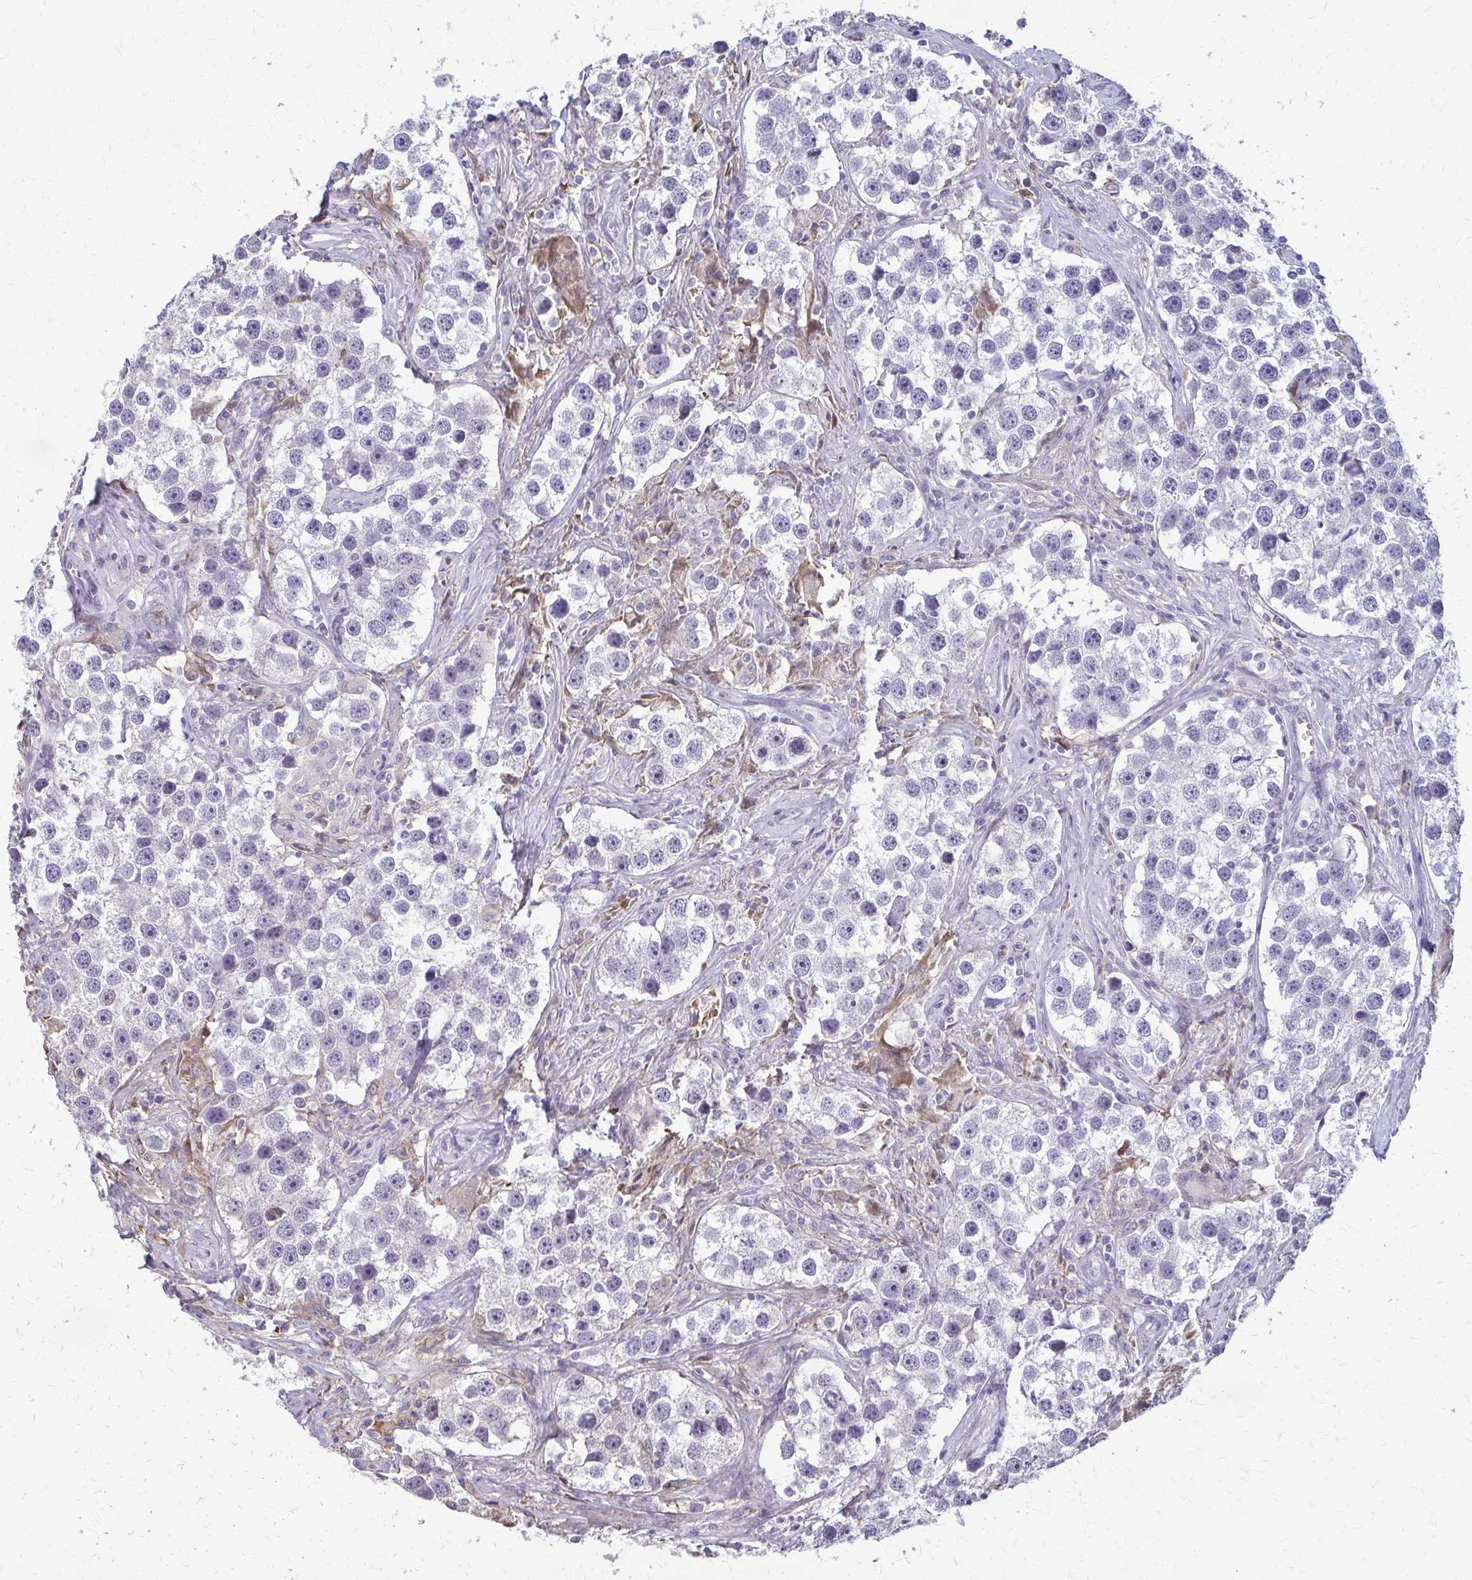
{"staining": {"intensity": "negative", "quantity": "none", "location": "none"}, "tissue": "testis cancer", "cell_type": "Tumor cells", "image_type": "cancer", "snomed": [{"axis": "morphology", "description": "Seminoma, NOS"}, {"axis": "topography", "description": "Testis"}], "caption": "Immunohistochemical staining of seminoma (testis) demonstrates no significant positivity in tumor cells.", "gene": "ZNF34", "patient": {"sex": "male", "age": 49}}